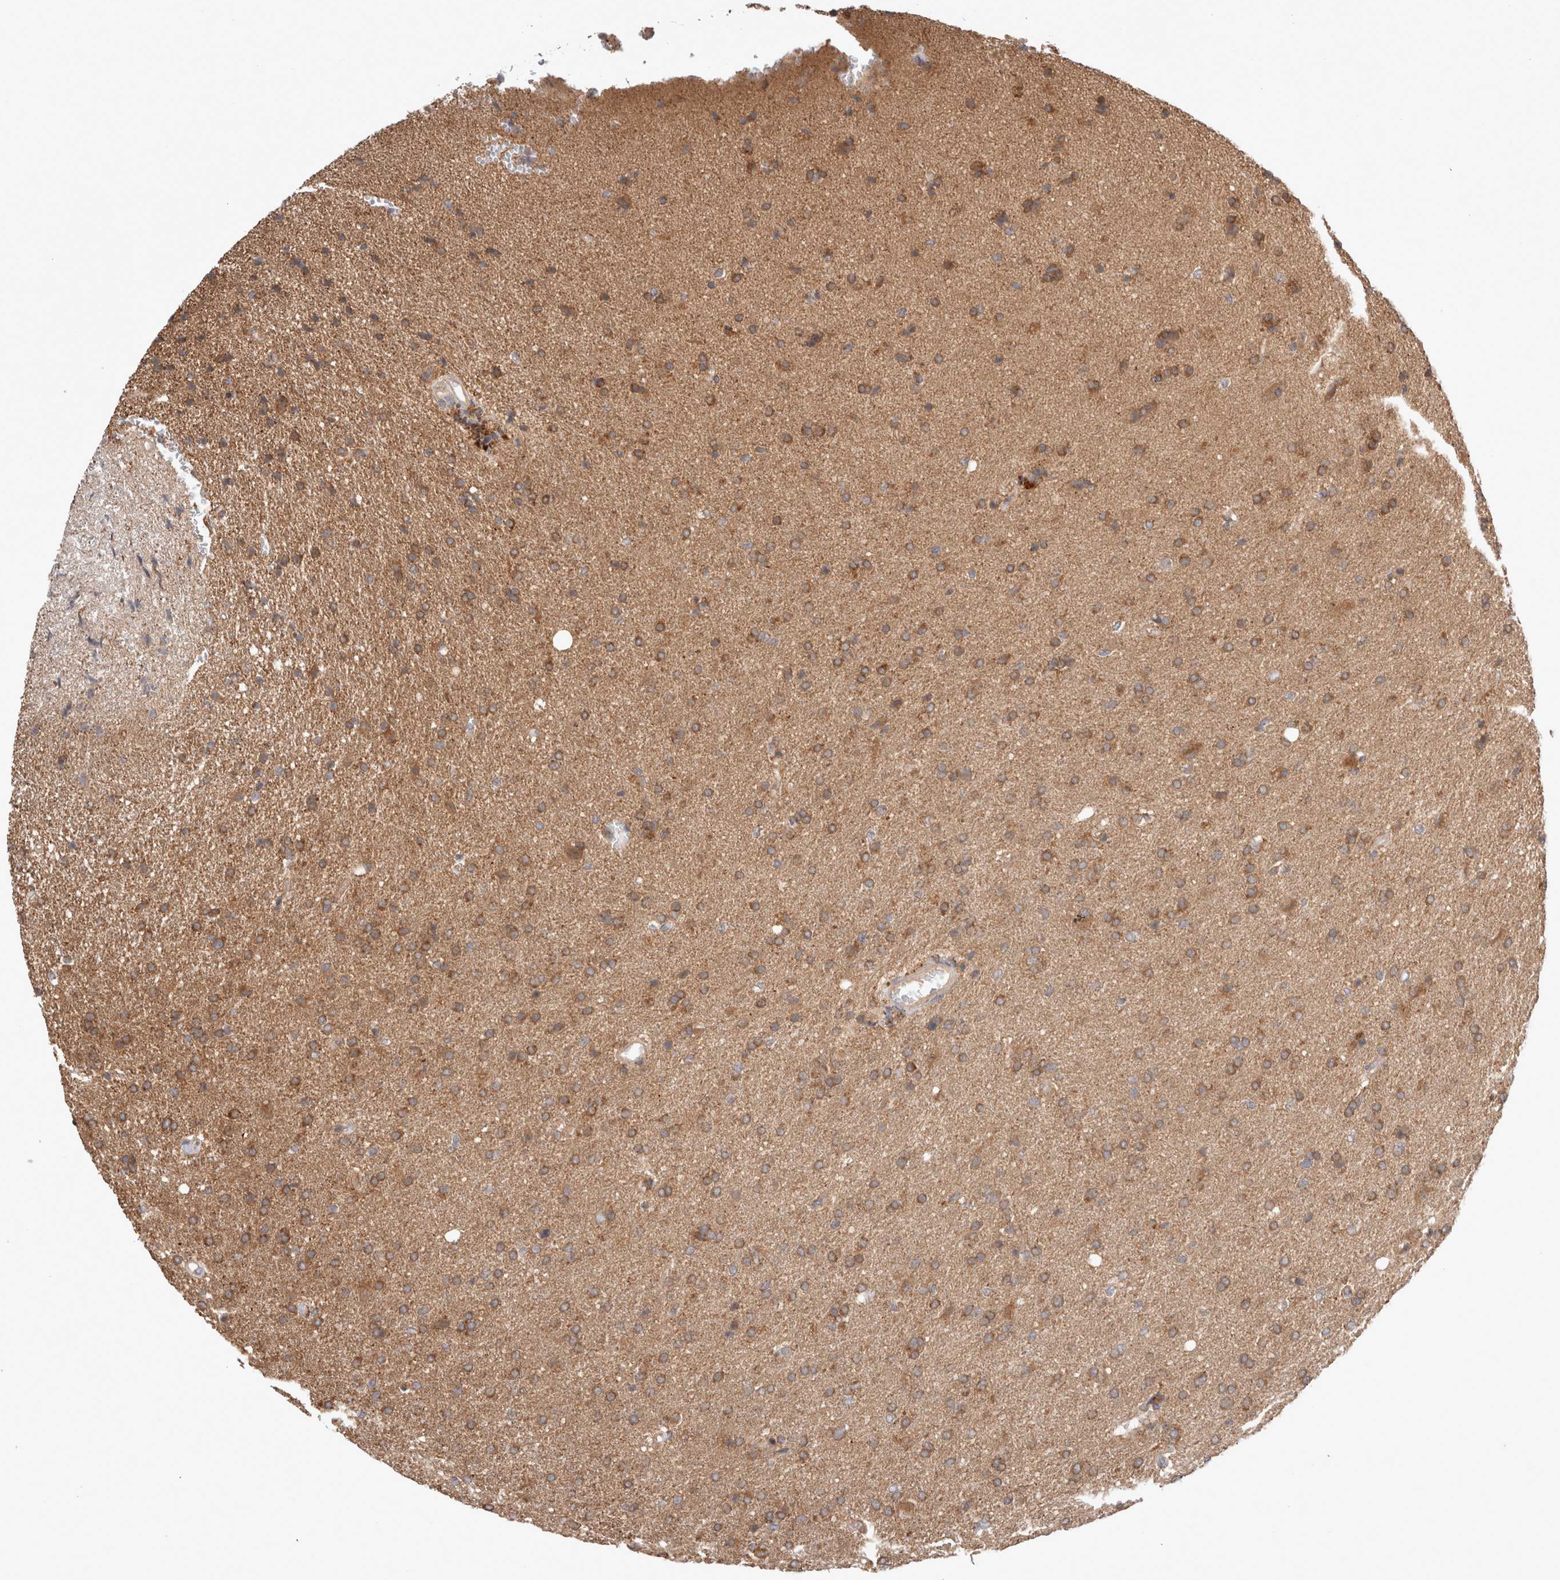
{"staining": {"intensity": "moderate", "quantity": ">75%", "location": "cytoplasmic/membranous"}, "tissue": "glioma", "cell_type": "Tumor cells", "image_type": "cancer", "snomed": [{"axis": "morphology", "description": "Glioma, malignant, High grade"}, {"axis": "topography", "description": "Brain"}], "caption": "The image demonstrates immunohistochemical staining of glioma. There is moderate cytoplasmic/membranous expression is appreciated in about >75% of tumor cells. (Stains: DAB (3,3'-diaminobenzidine) in brown, nuclei in blue, Microscopy: brightfield microscopy at high magnification).", "gene": "HROB", "patient": {"sex": "male", "age": 72}}